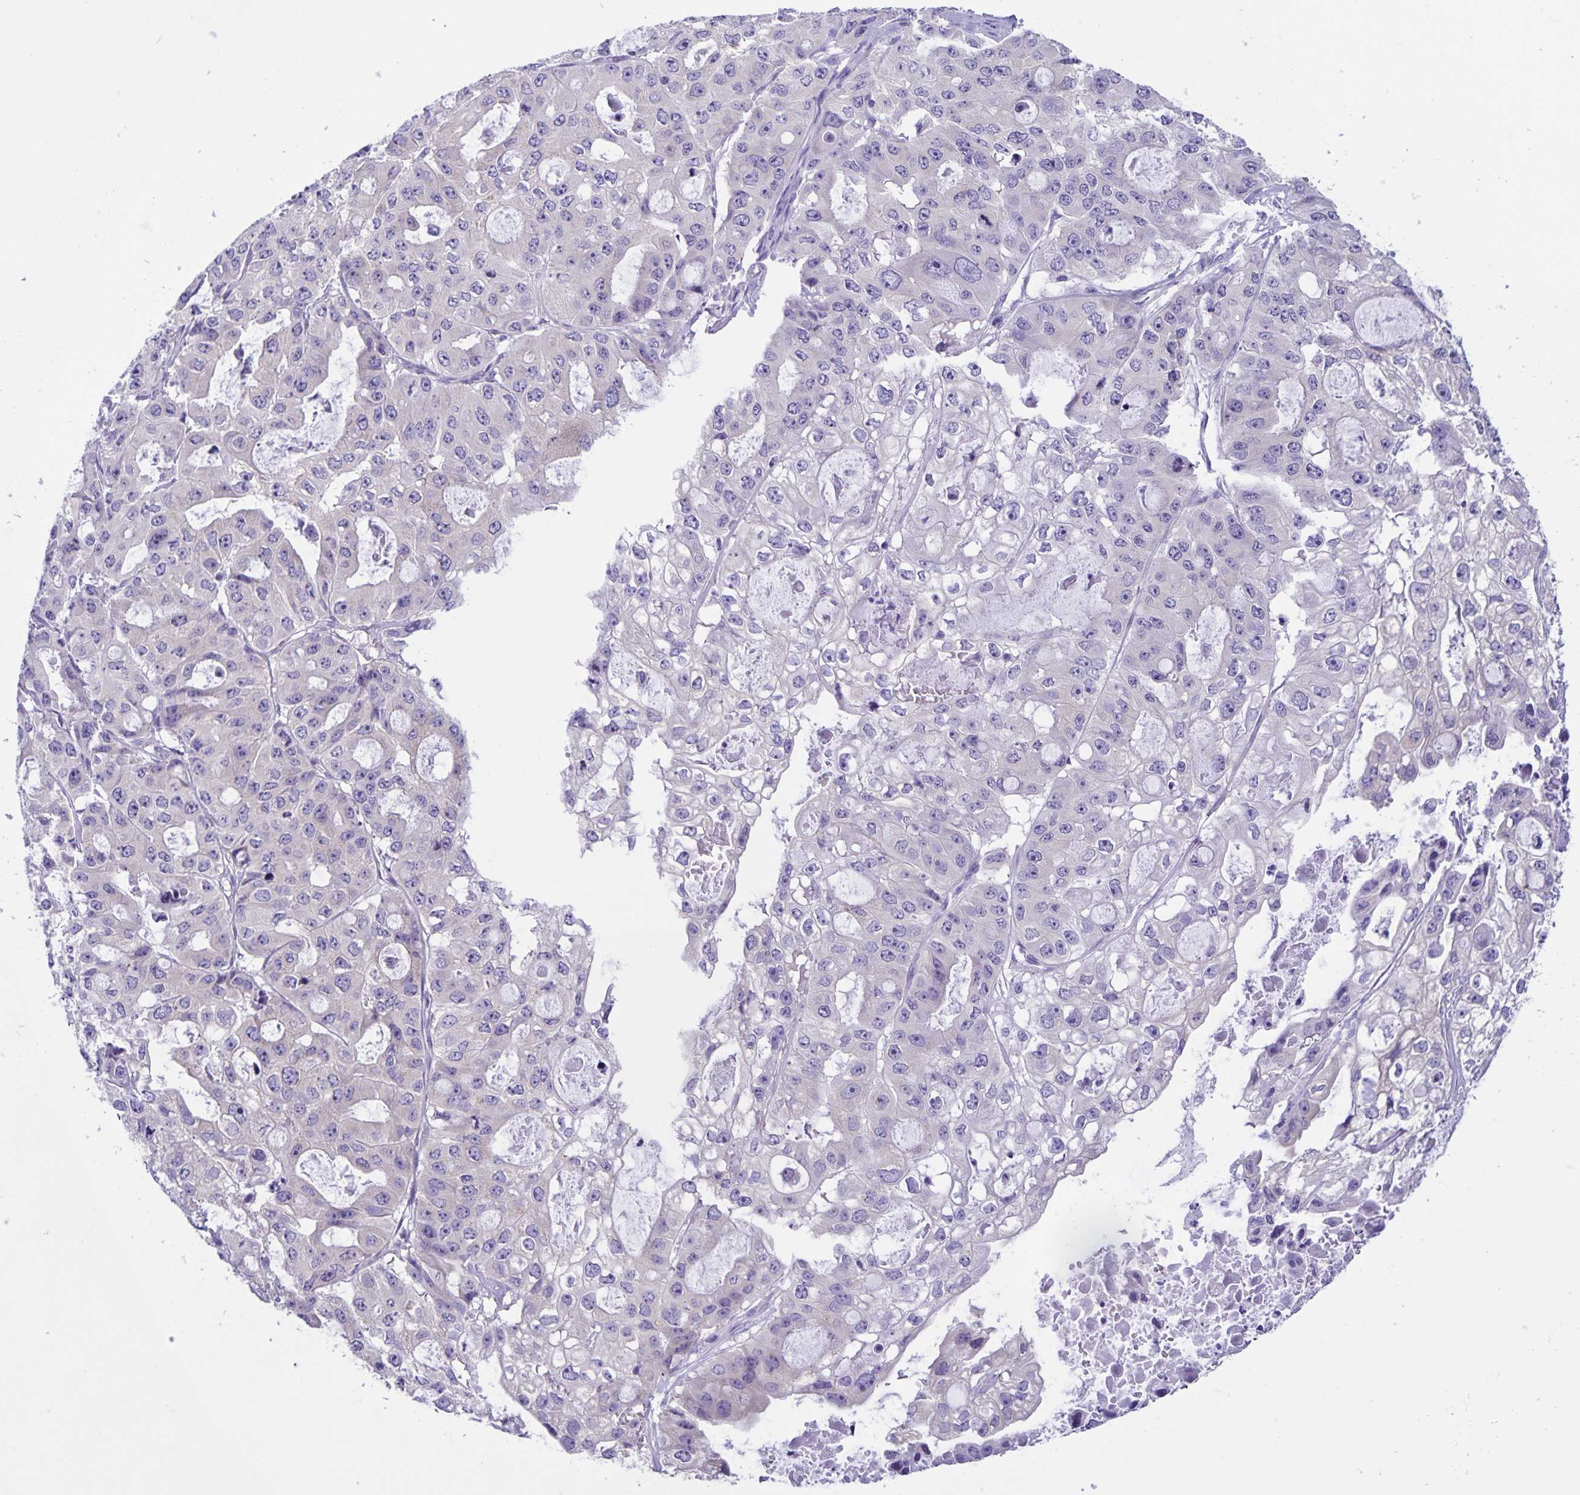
{"staining": {"intensity": "negative", "quantity": "none", "location": "none"}, "tissue": "ovarian cancer", "cell_type": "Tumor cells", "image_type": "cancer", "snomed": [{"axis": "morphology", "description": "Cystadenocarcinoma, serous, NOS"}, {"axis": "topography", "description": "Ovary"}], "caption": "High power microscopy micrograph of an IHC micrograph of ovarian cancer (serous cystadenocarcinoma), revealing no significant expression in tumor cells.", "gene": "CAPSL", "patient": {"sex": "female", "age": 56}}